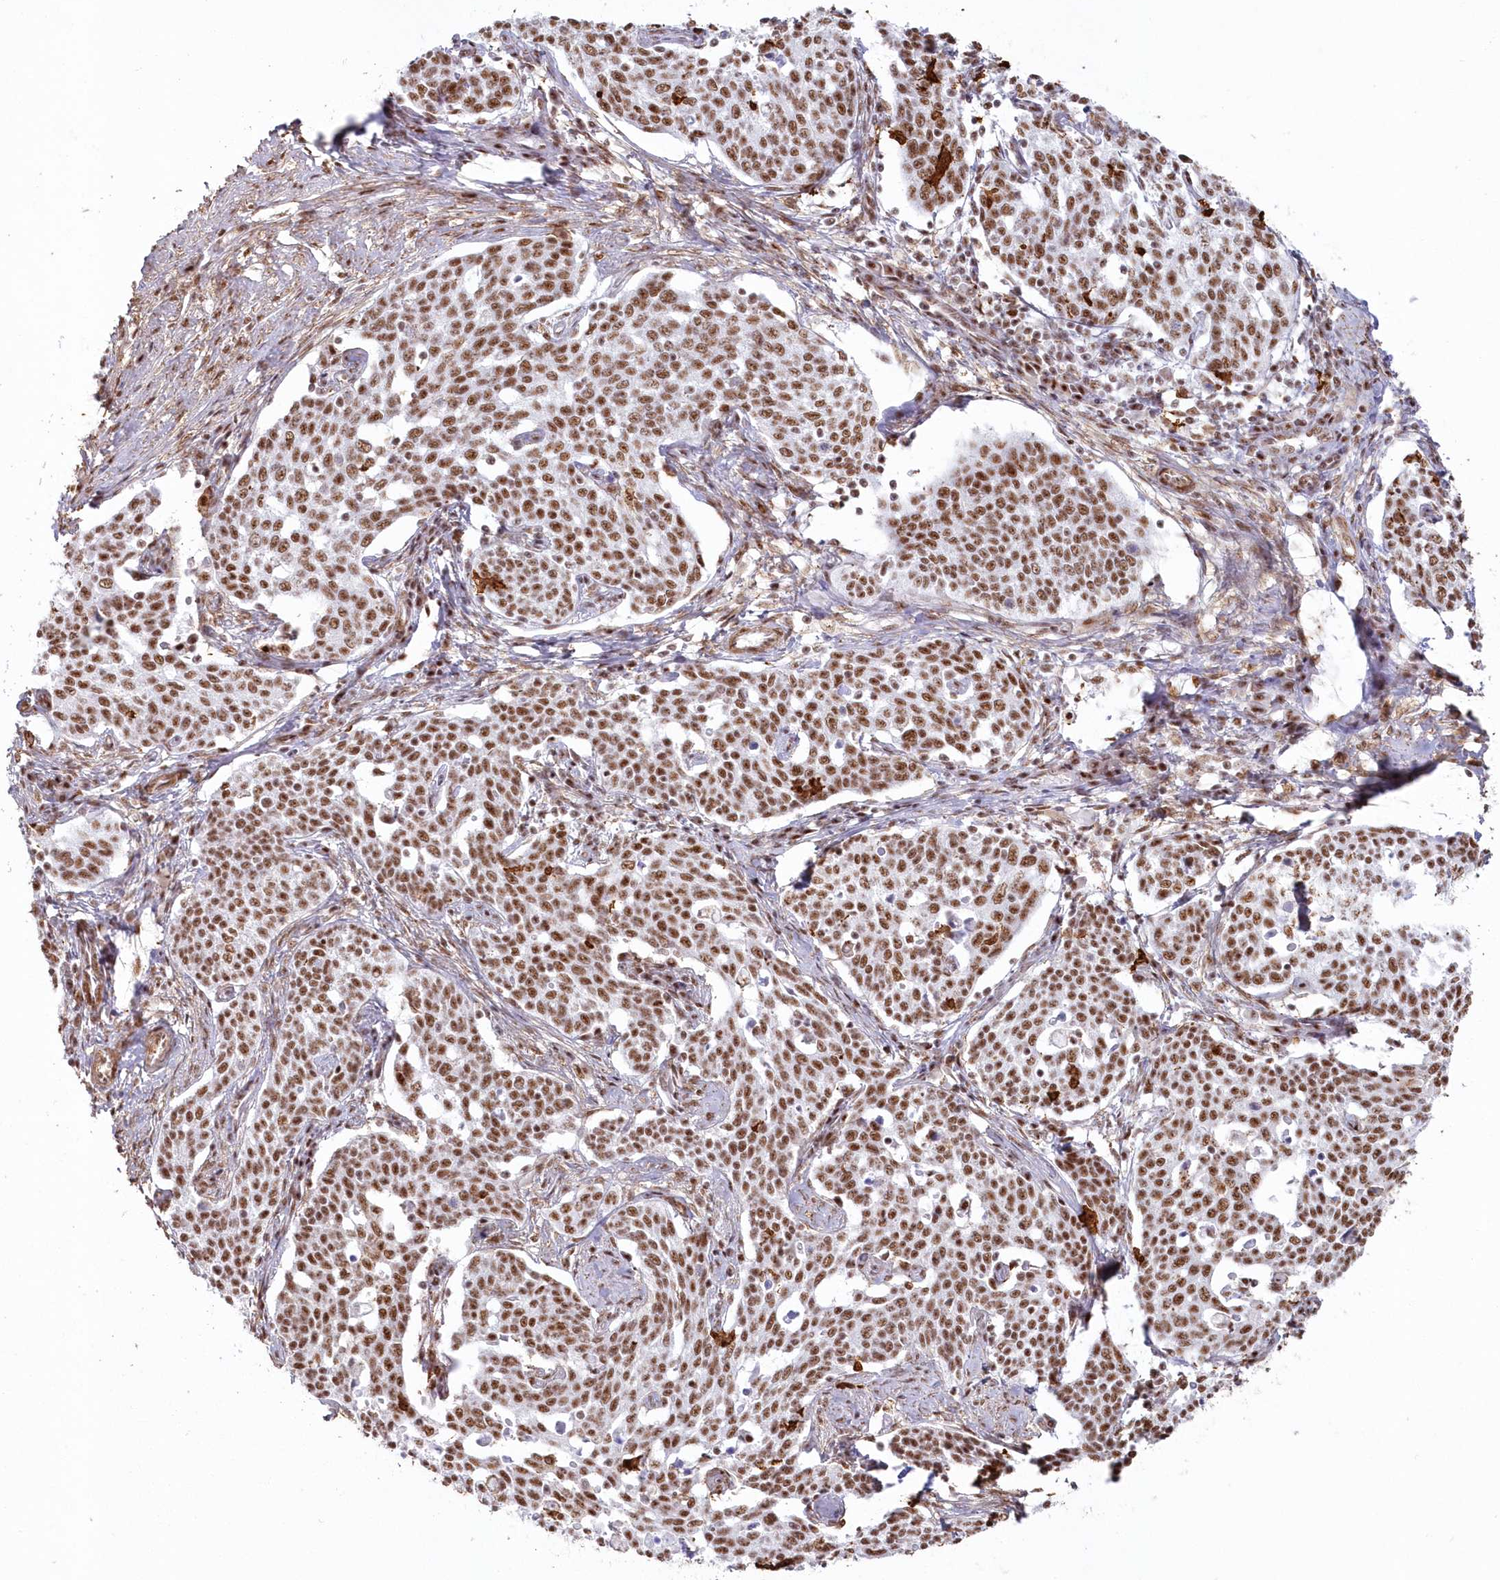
{"staining": {"intensity": "moderate", "quantity": ">75%", "location": "nuclear"}, "tissue": "cervical cancer", "cell_type": "Tumor cells", "image_type": "cancer", "snomed": [{"axis": "morphology", "description": "Squamous cell carcinoma, NOS"}, {"axis": "topography", "description": "Cervix"}], "caption": "Cervical squamous cell carcinoma stained for a protein (brown) exhibits moderate nuclear positive staining in about >75% of tumor cells.", "gene": "DDX46", "patient": {"sex": "female", "age": 34}}